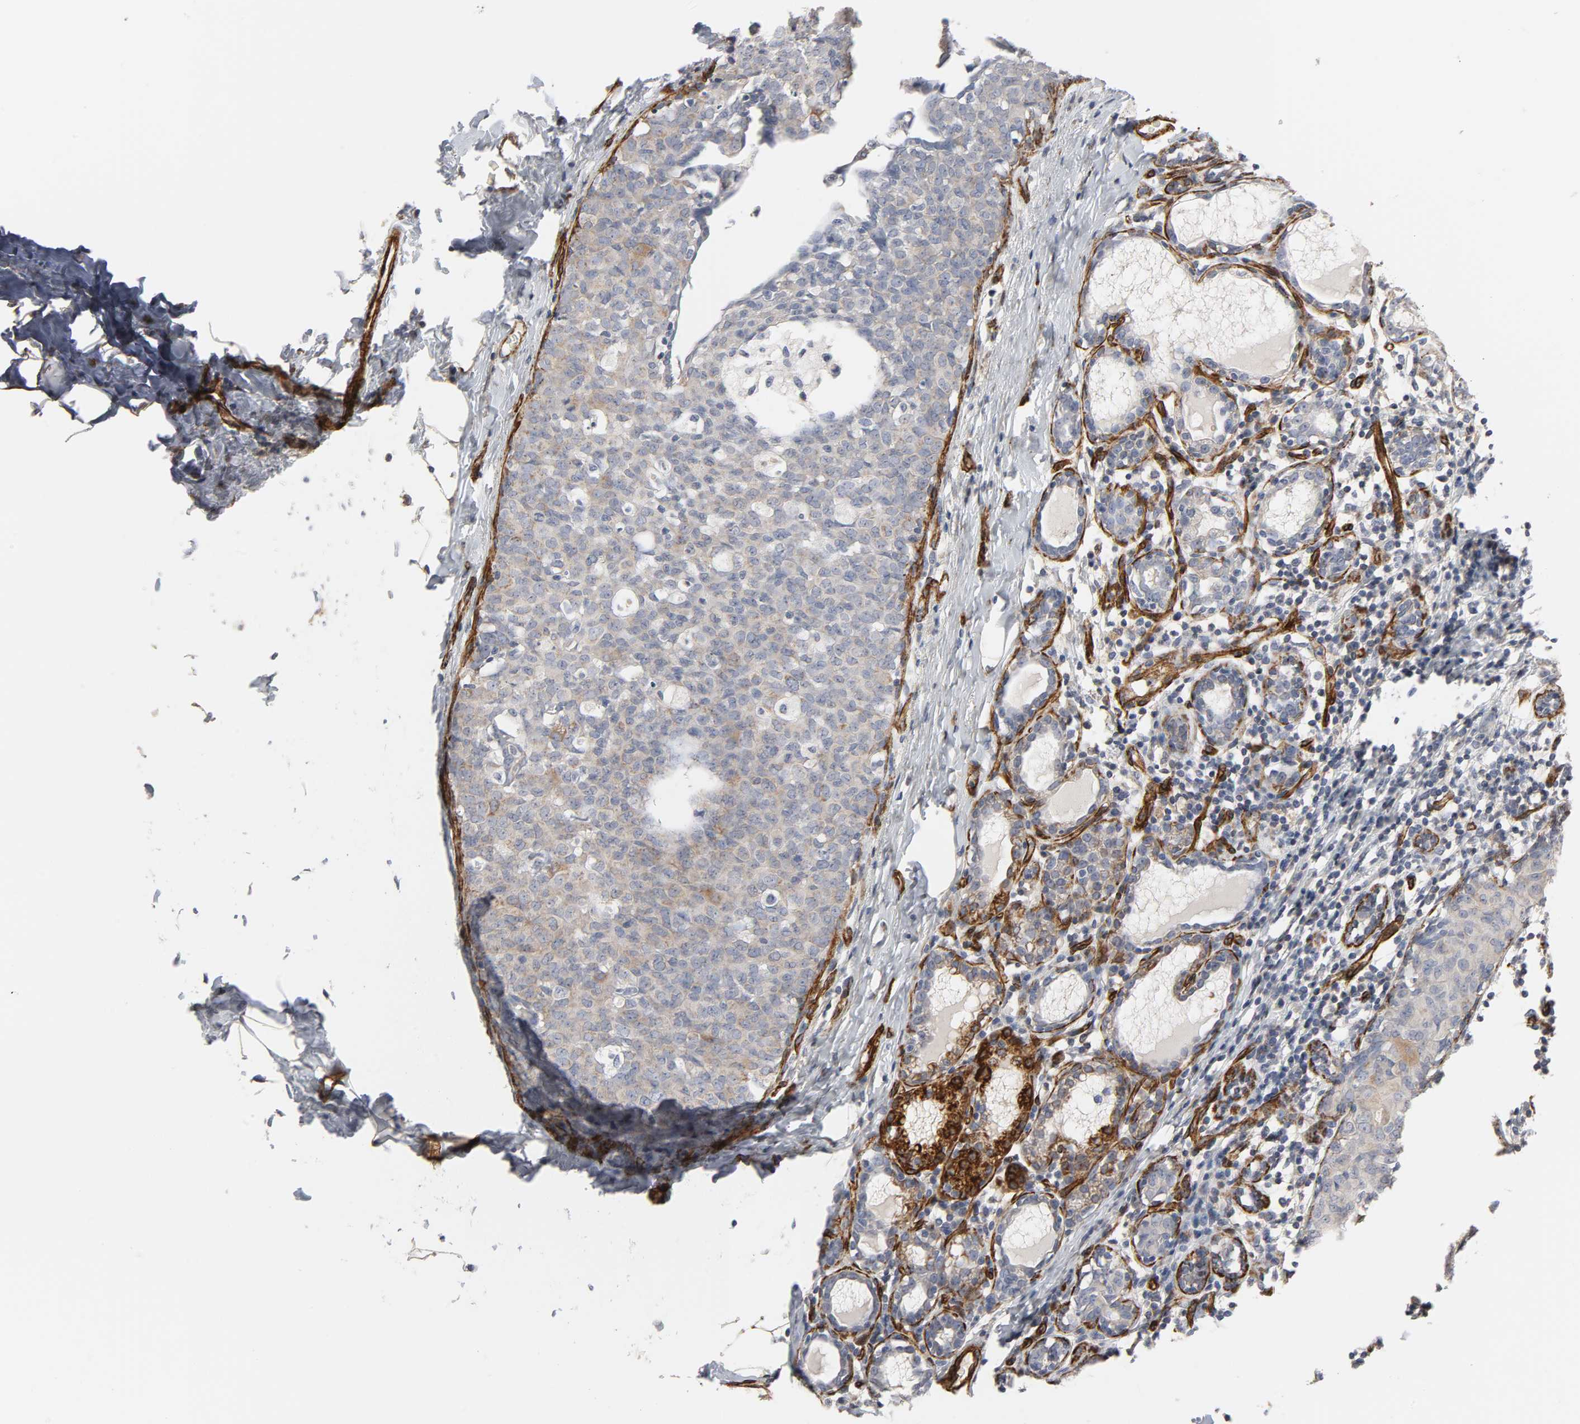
{"staining": {"intensity": "weak", "quantity": "<25%", "location": "cytoplasmic/membranous"}, "tissue": "breast cancer", "cell_type": "Tumor cells", "image_type": "cancer", "snomed": [{"axis": "morphology", "description": "Duct carcinoma"}, {"axis": "topography", "description": "Breast"}], "caption": "Immunohistochemistry (IHC) of human intraductal carcinoma (breast) displays no staining in tumor cells. (Brightfield microscopy of DAB immunohistochemistry at high magnification).", "gene": "GNG2", "patient": {"sex": "female", "age": 40}}